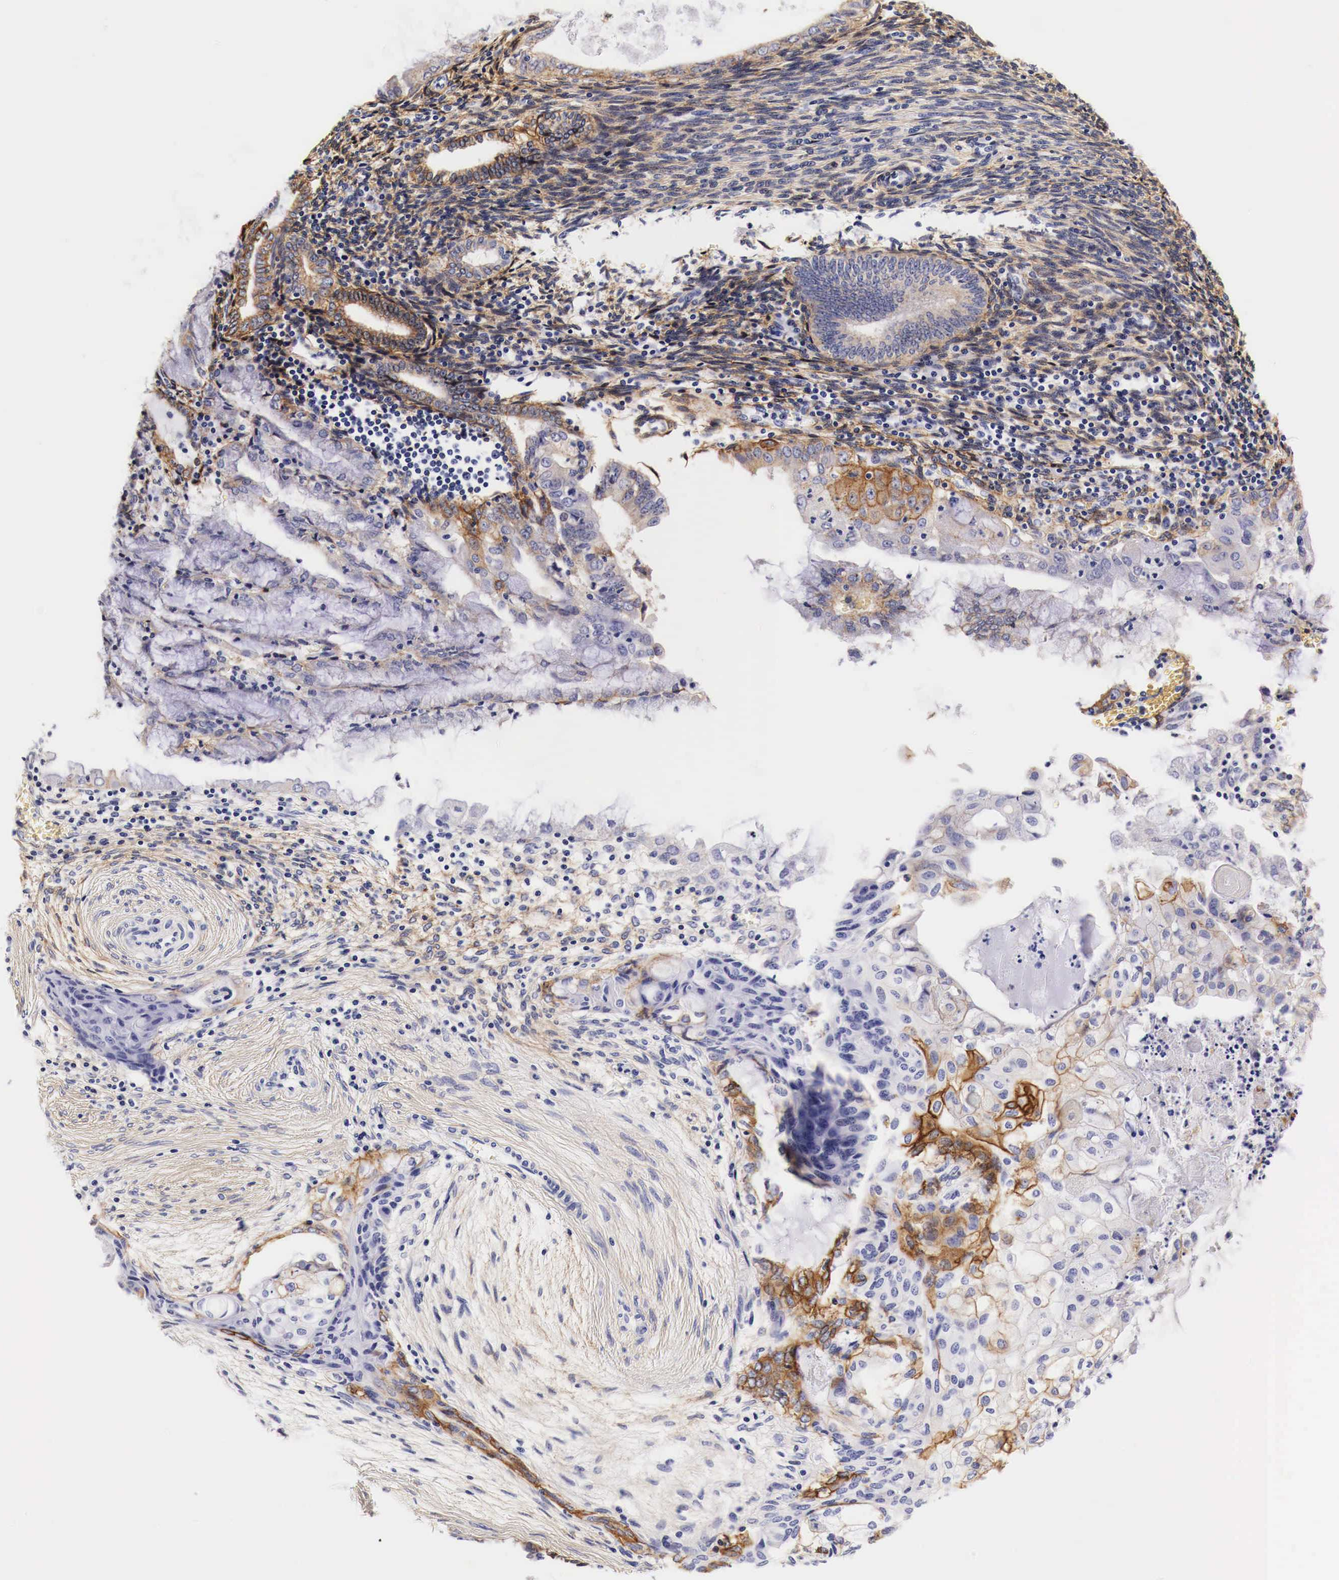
{"staining": {"intensity": "weak", "quantity": "<25%", "location": "cytoplasmic/membranous"}, "tissue": "endometrial cancer", "cell_type": "Tumor cells", "image_type": "cancer", "snomed": [{"axis": "morphology", "description": "Adenocarcinoma, NOS"}, {"axis": "topography", "description": "Endometrium"}], "caption": "A histopathology image of endometrial adenocarcinoma stained for a protein shows no brown staining in tumor cells.", "gene": "EGFR", "patient": {"sex": "female", "age": 79}}